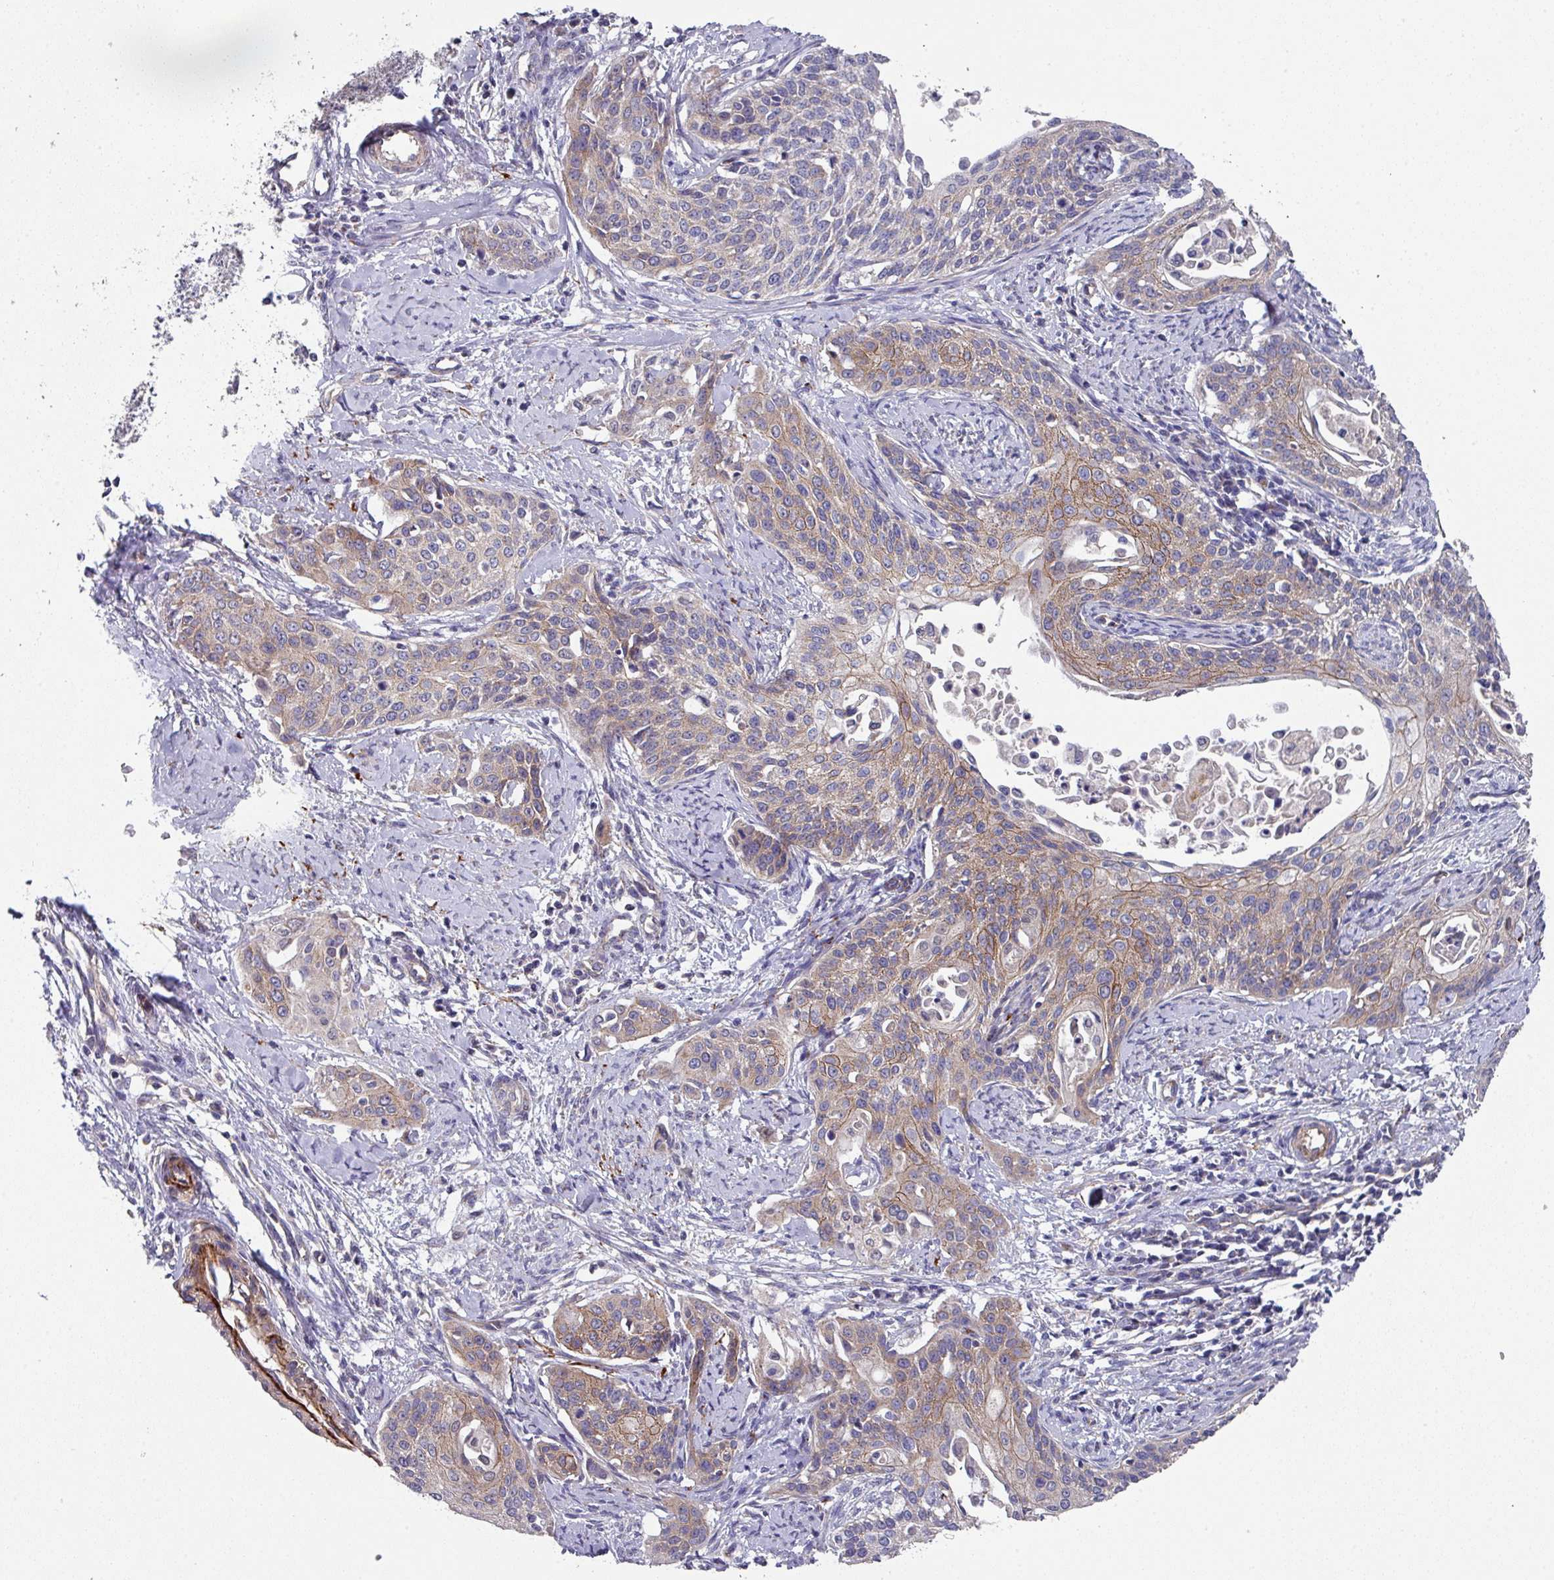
{"staining": {"intensity": "weak", "quantity": "25%-75%", "location": "cytoplasmic/membranous"}, "tissue": "cervical cancer", "cell_type": "Tumor cells", "image_type": "cancer", "snomed": [{"axis": "morphology", "description": "Squamous cell carcinoma, NOS"}, {"axis": "topography", "description": "Cervix"}], "caption": "Weak cytoplasmic/membranous staining for a protein is present in about 25%-75% of tumor cells of cervical squamous cell carcinoma using IHC.", "gene": "DCAF12L2", "patient": {"sex": "female", "age": 44}}